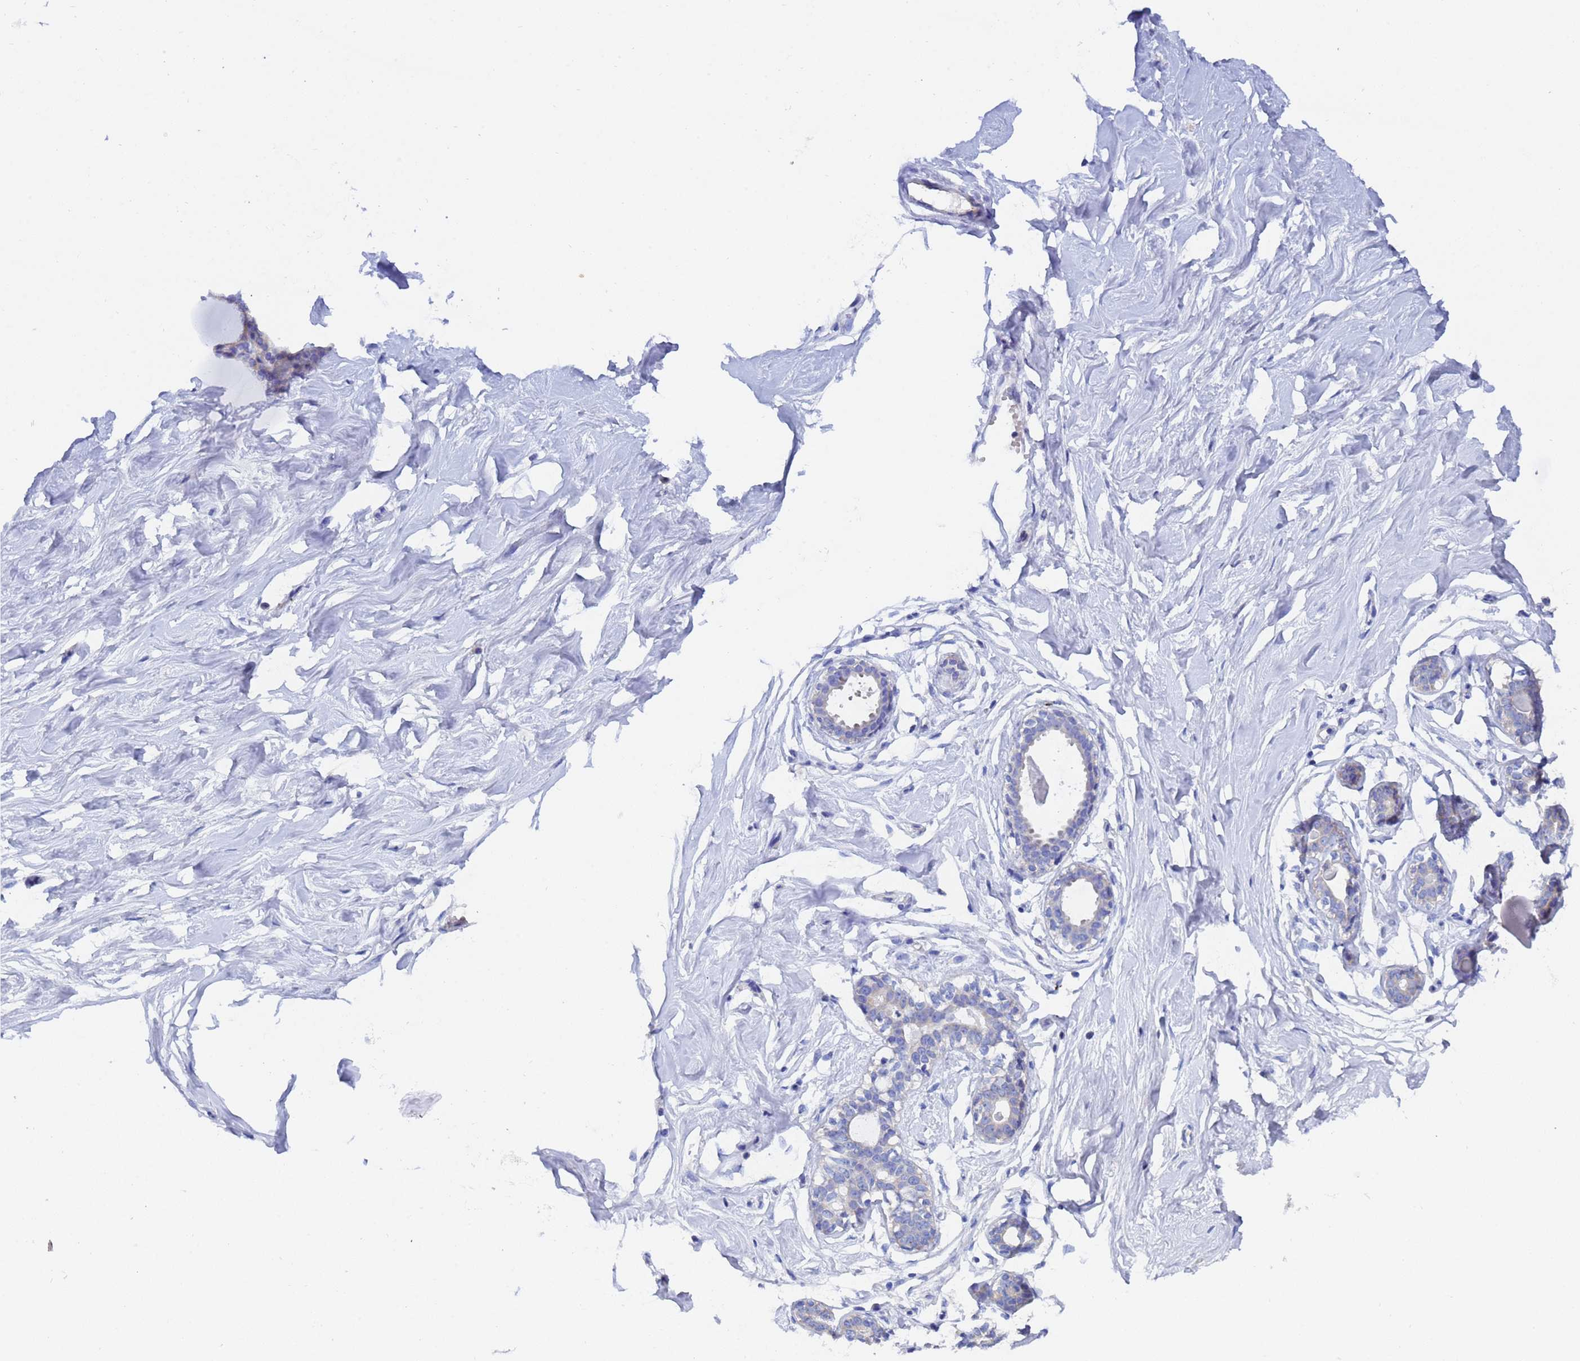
{"staining": {"intensity": "negative", "quantity": "none", "location": "none"}, "tissue": "breast", "cell_type": "Glandular cells", "image_type": "normal", "snomed": [{"axis": "morphology", "description": "Normal tissue, NOS"}, {"axis": "morphology", "description": "Adenoma, NOS"}, {"axis": "topography", "description": "Breast"}], "caption": "The image reveals no significant staining in glandular cells of breast.", "gene": "UBE2O", "patient": {"sex": "female", "age": 23}}